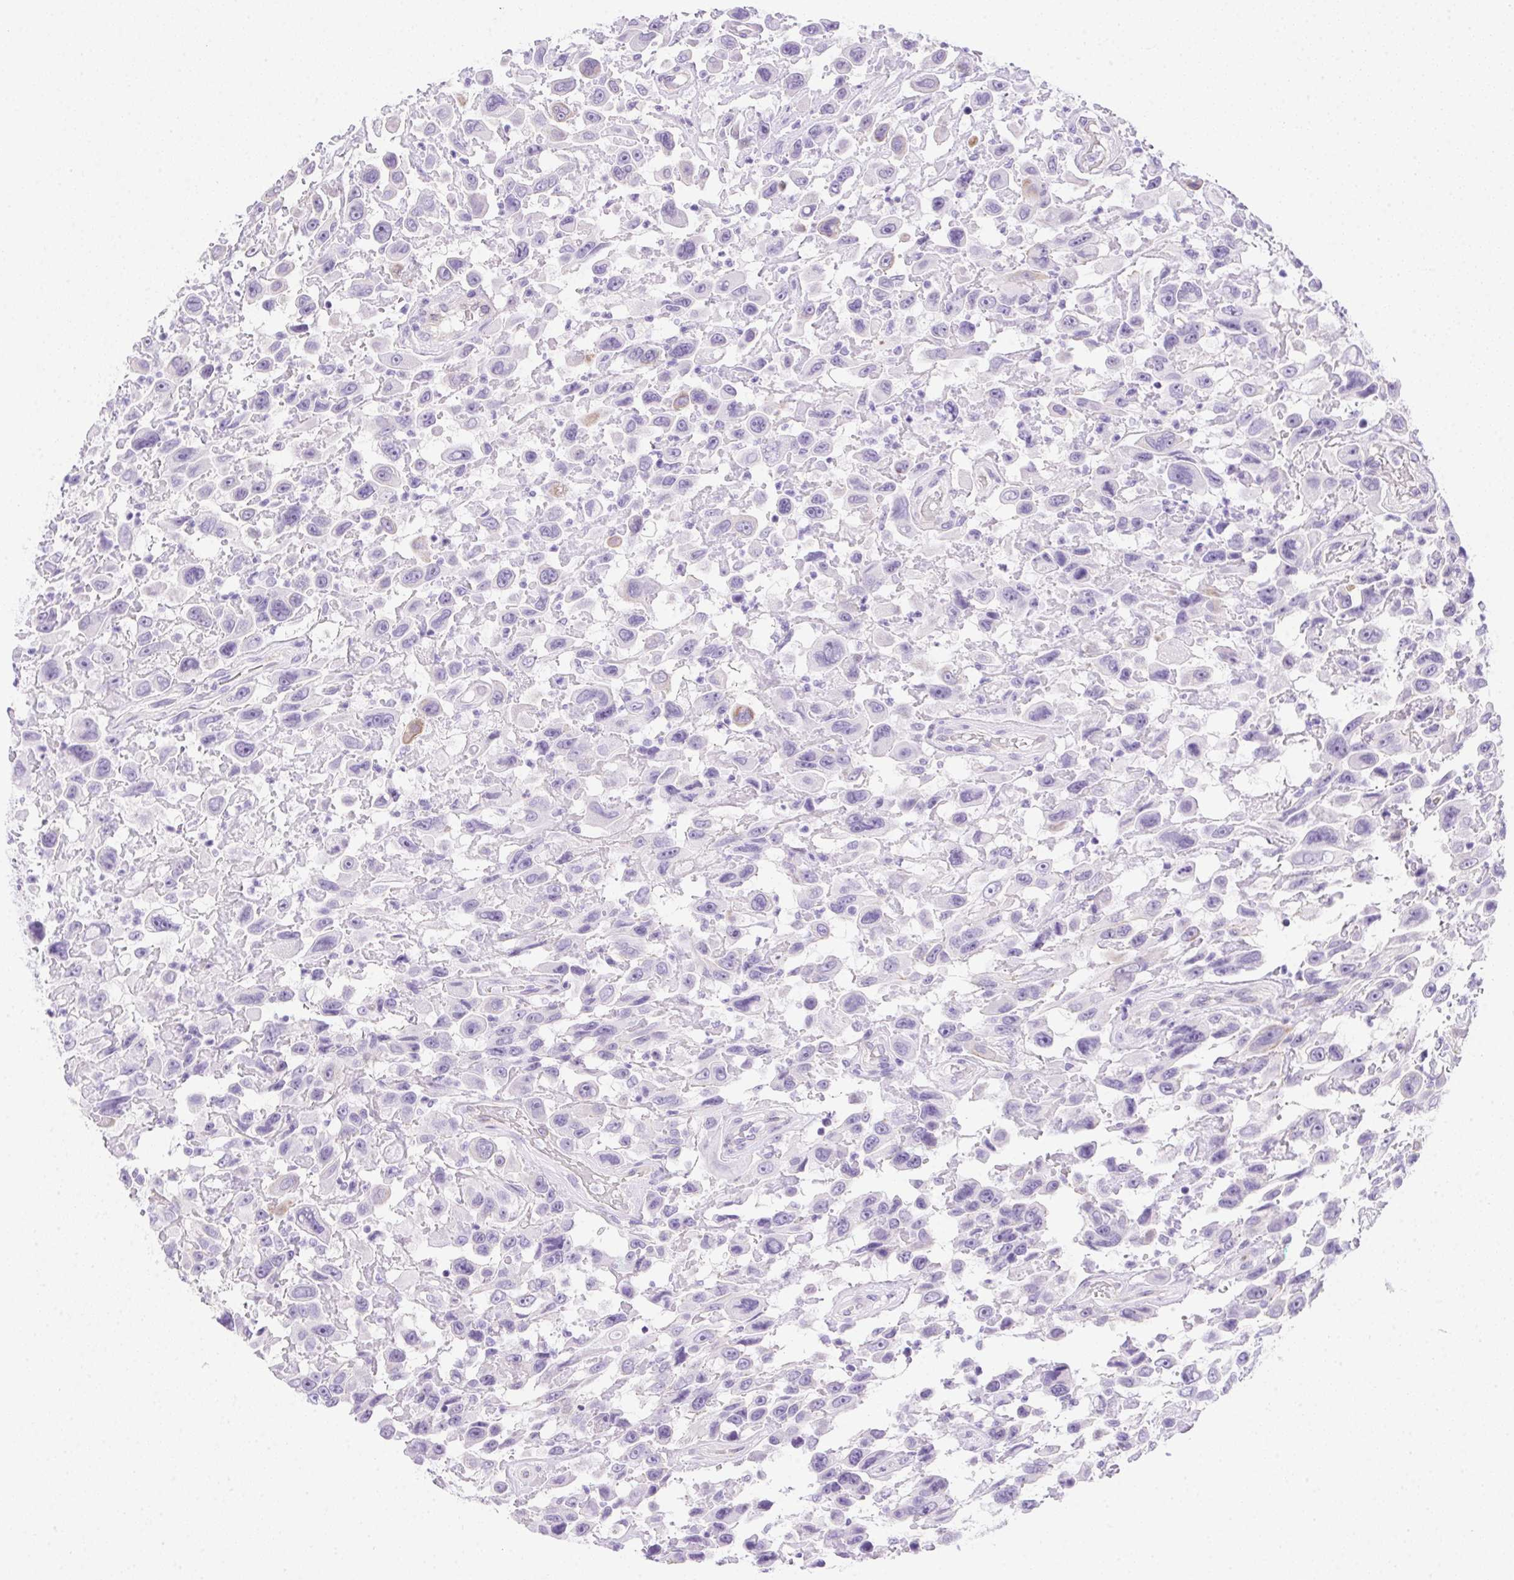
{"staining": {"intensity": "negative", "quantity": "none", "location": "none"}, "tissue": "urothelial cancer", "cell_type": "Tumor cells", "image_type": "cancer", "snomed": [{"axis": "morphology", "description": "Urothelial carcinoma, High grade"}, {"axis": "topography", "description": "Urinary bladder"}], "caption": "IHC photomicrograph of urothelial cancer stained for a protein (brown), which exhibits no staining in tumor cells. (DAB (3,3'-diaminobenzidine) immunohistochemistry visualized using brightfield microscopy, high magnification).", "gene": "SPACA5B", "patient": {"sex": "male", "age": 53}}